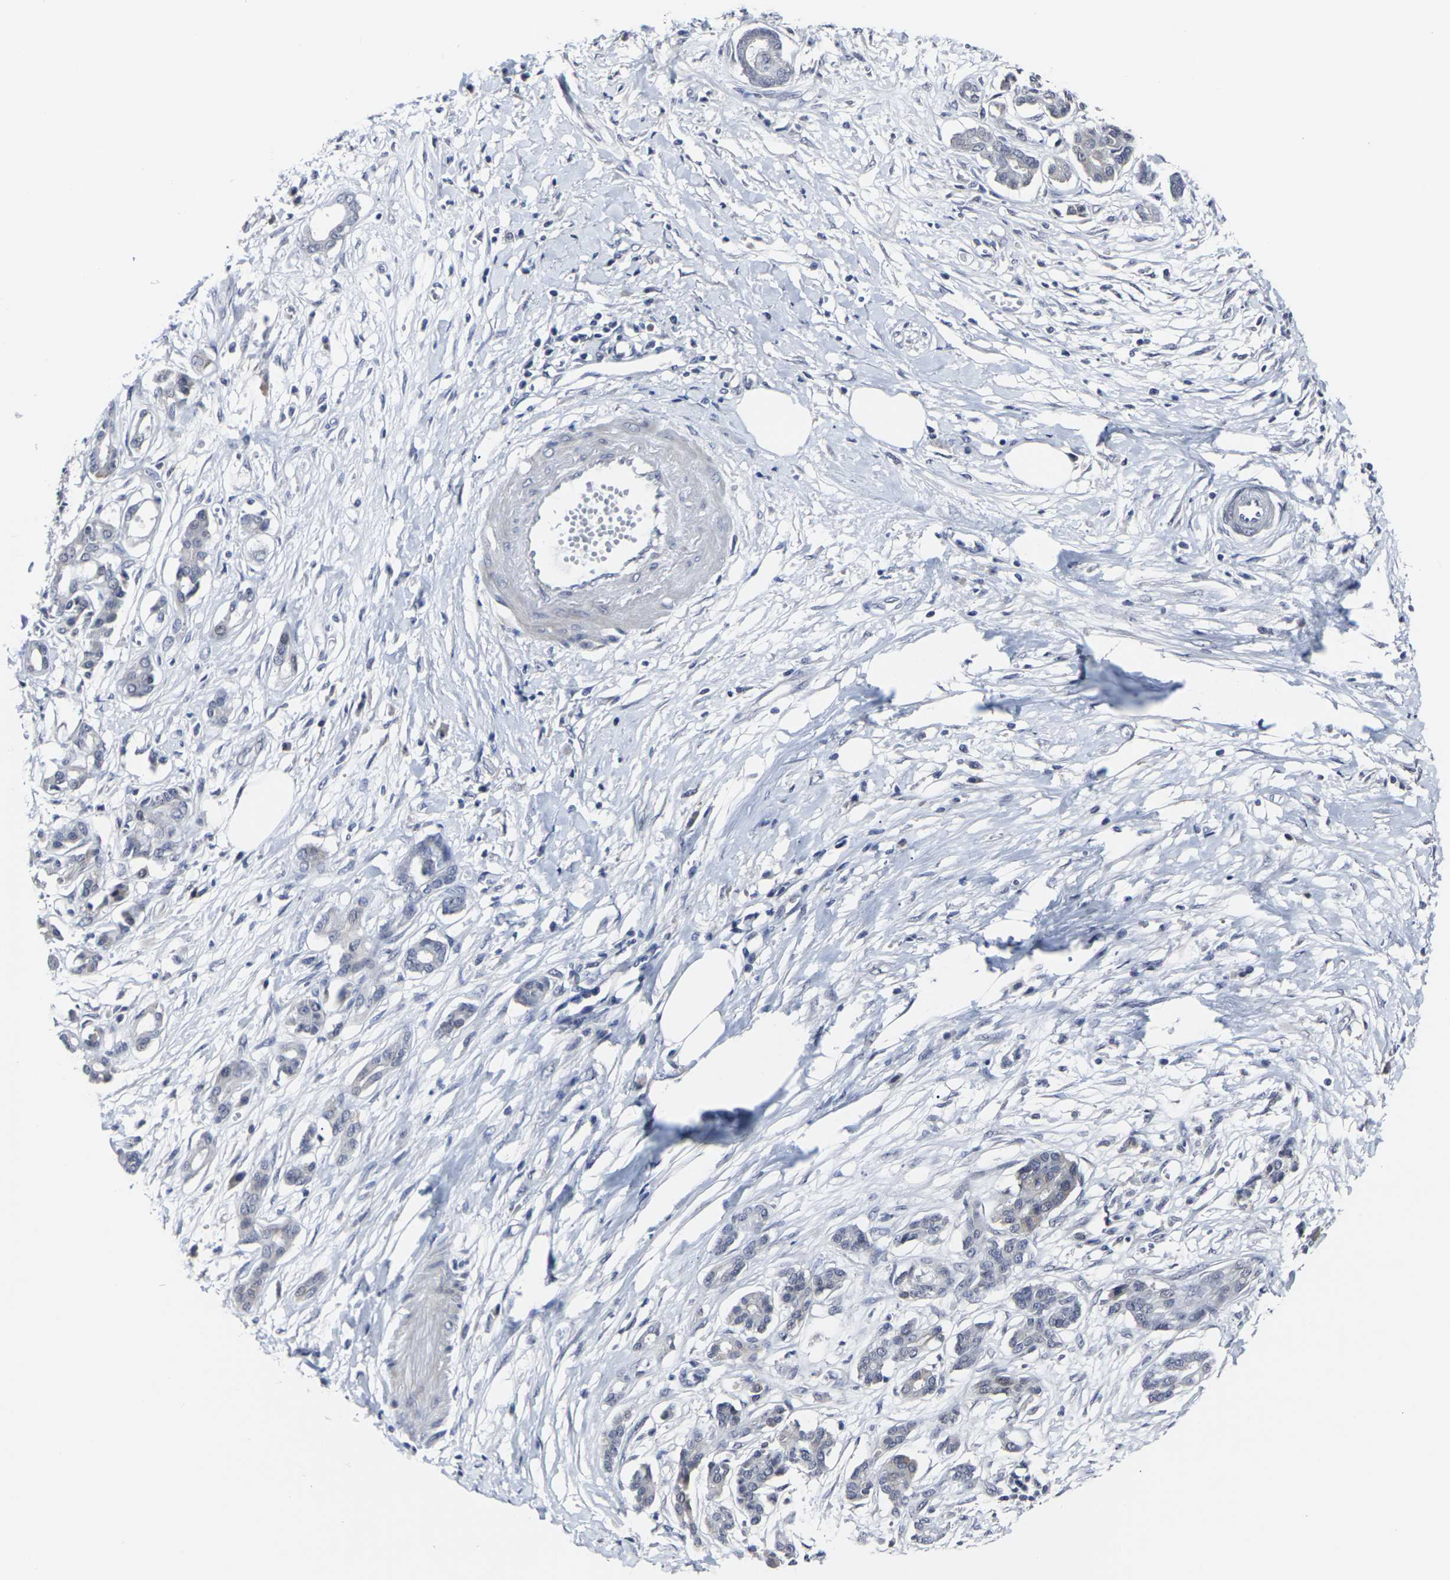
{"staining": {"intensity": "weak", "quantity": "<25%", "location": "cytoplasmic/membranous"}, "tissue": "pancreatic cancer", "cell_type": "Tumor cells", "image_type": "cancer", "snomed": [{"axis": "morphology", "description": "Adenocarcinoma, NOS"}, {"axis": "topography", "description": "Pancreas"}], "caption": "A micrograph of human pancreatic cancer (adenocarcinoma) is negative for staining in tumor cells.", "gene": "MSANTD4", "patient": {"sex": "male", "age": 56}}